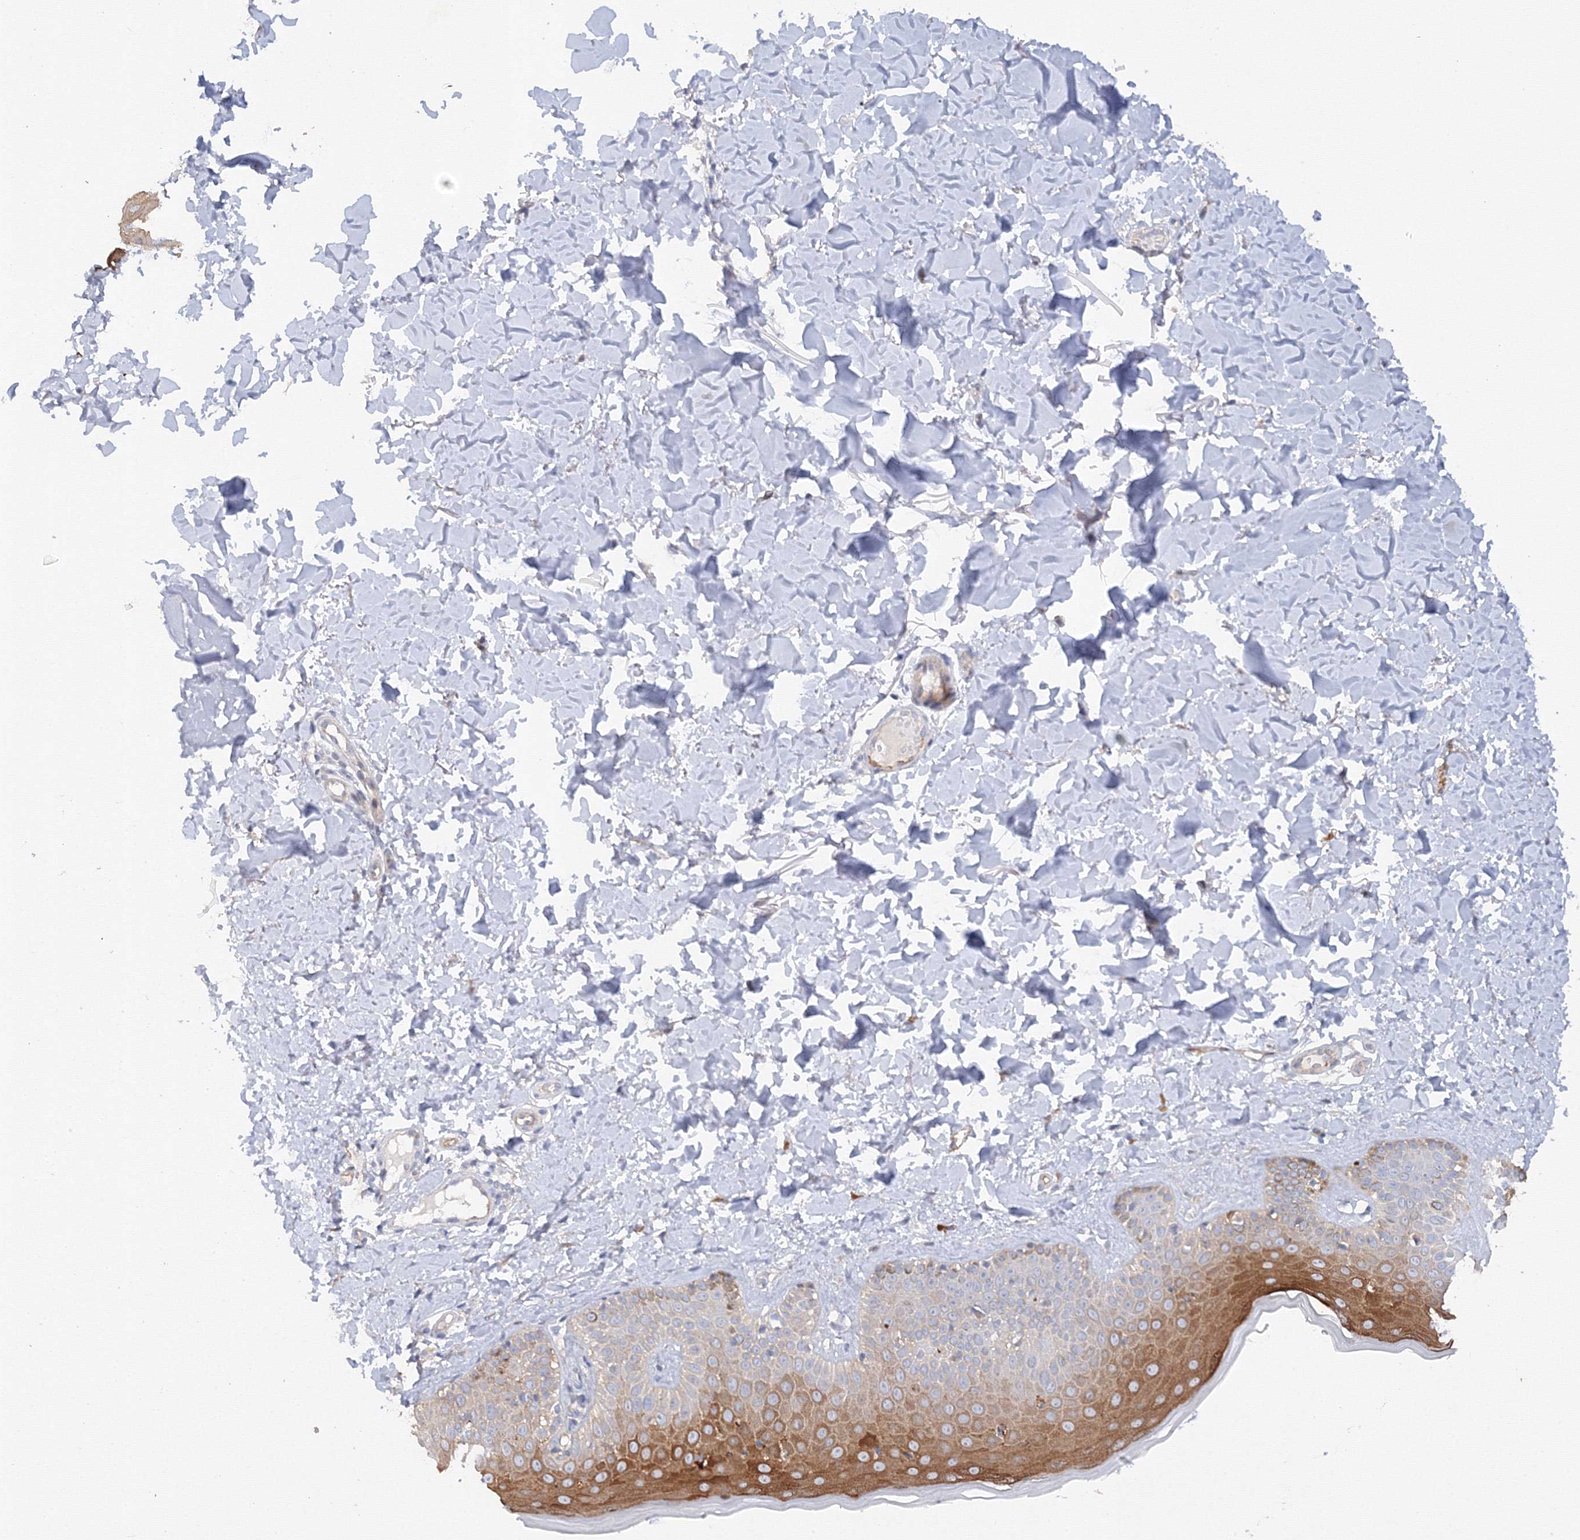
{"staining": {"intensity": "negative", "quantity": "none", "location": "none"}, "tissue": "skin", "cell_type": "Fibroblasts", "image_type": "normal", "snomed": [{"axis": "morphology", "description": "Normal tissue, NOS"}, {"axis": "topography", "description": "Skin"}], "caption": "IHC micrograph of benign skin: human skin stained with DAB exhibits no significant protein positivity in fibroblasts.", "gene": "DIS3L2", "patient": {"sex": "male", "age": 52}}